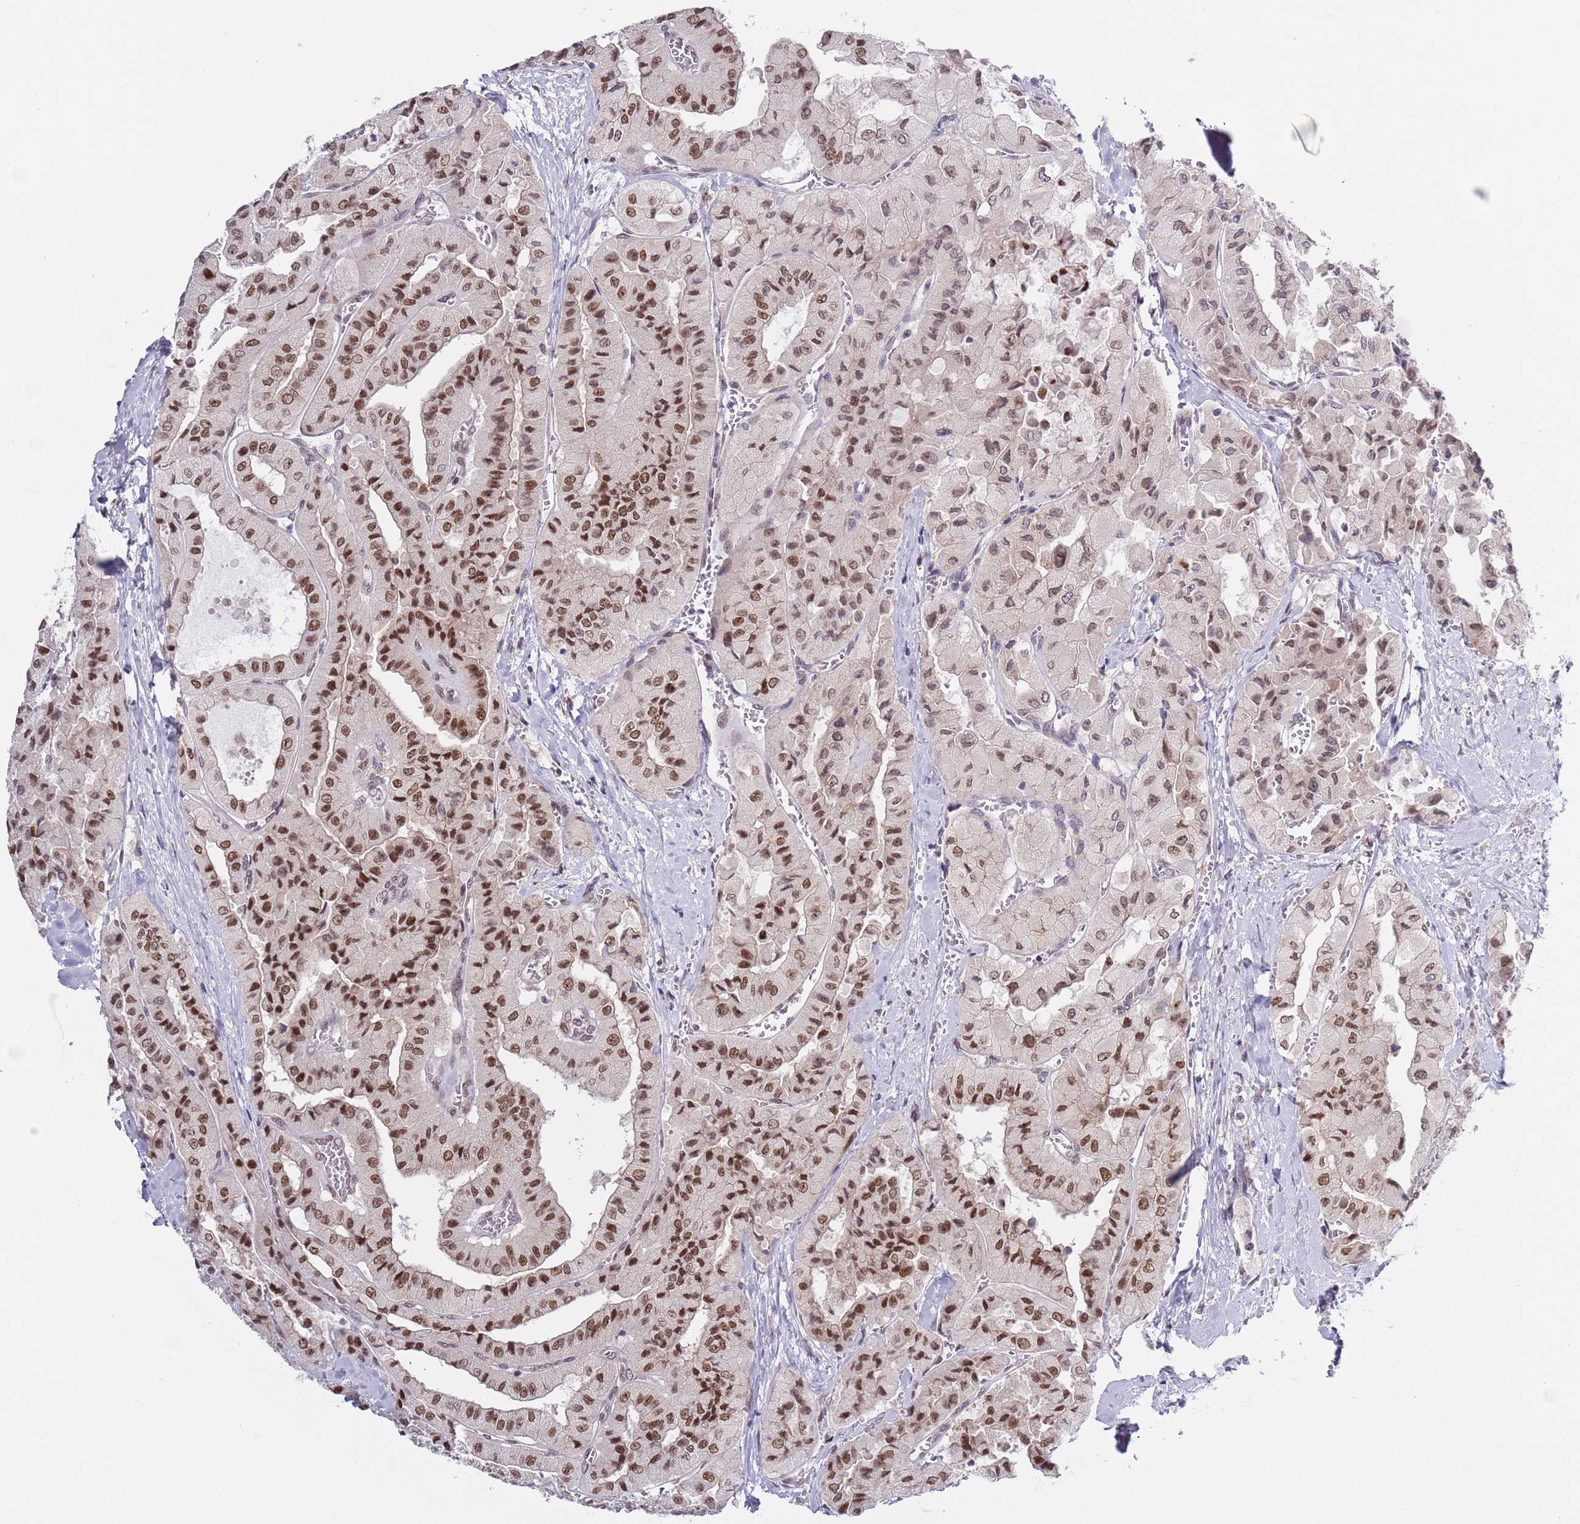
{"staining": {"intensity": "strong", "quantity": ">75%", "location": "nuclear"}, "tissue": "thyroid cancer", "cell_type": "Tumor cells", "image_type": "cancer", "snomed": [{"axis": "morphology", "description": "Normal tissue, NOS"}, {"axis": "morphology", "description": "Papillary adenocarcinoma, NOS"}, {"axis": "topography", "description": "Thyroid gland"}], "caption": "Thyroid cancer was stained to show a protein in brown. There is high levels of strong nuclear staining in approximately >75% of tumor cells.", "gene": "SLC25A32", "patient": {"sex": "female", "age": 59}}